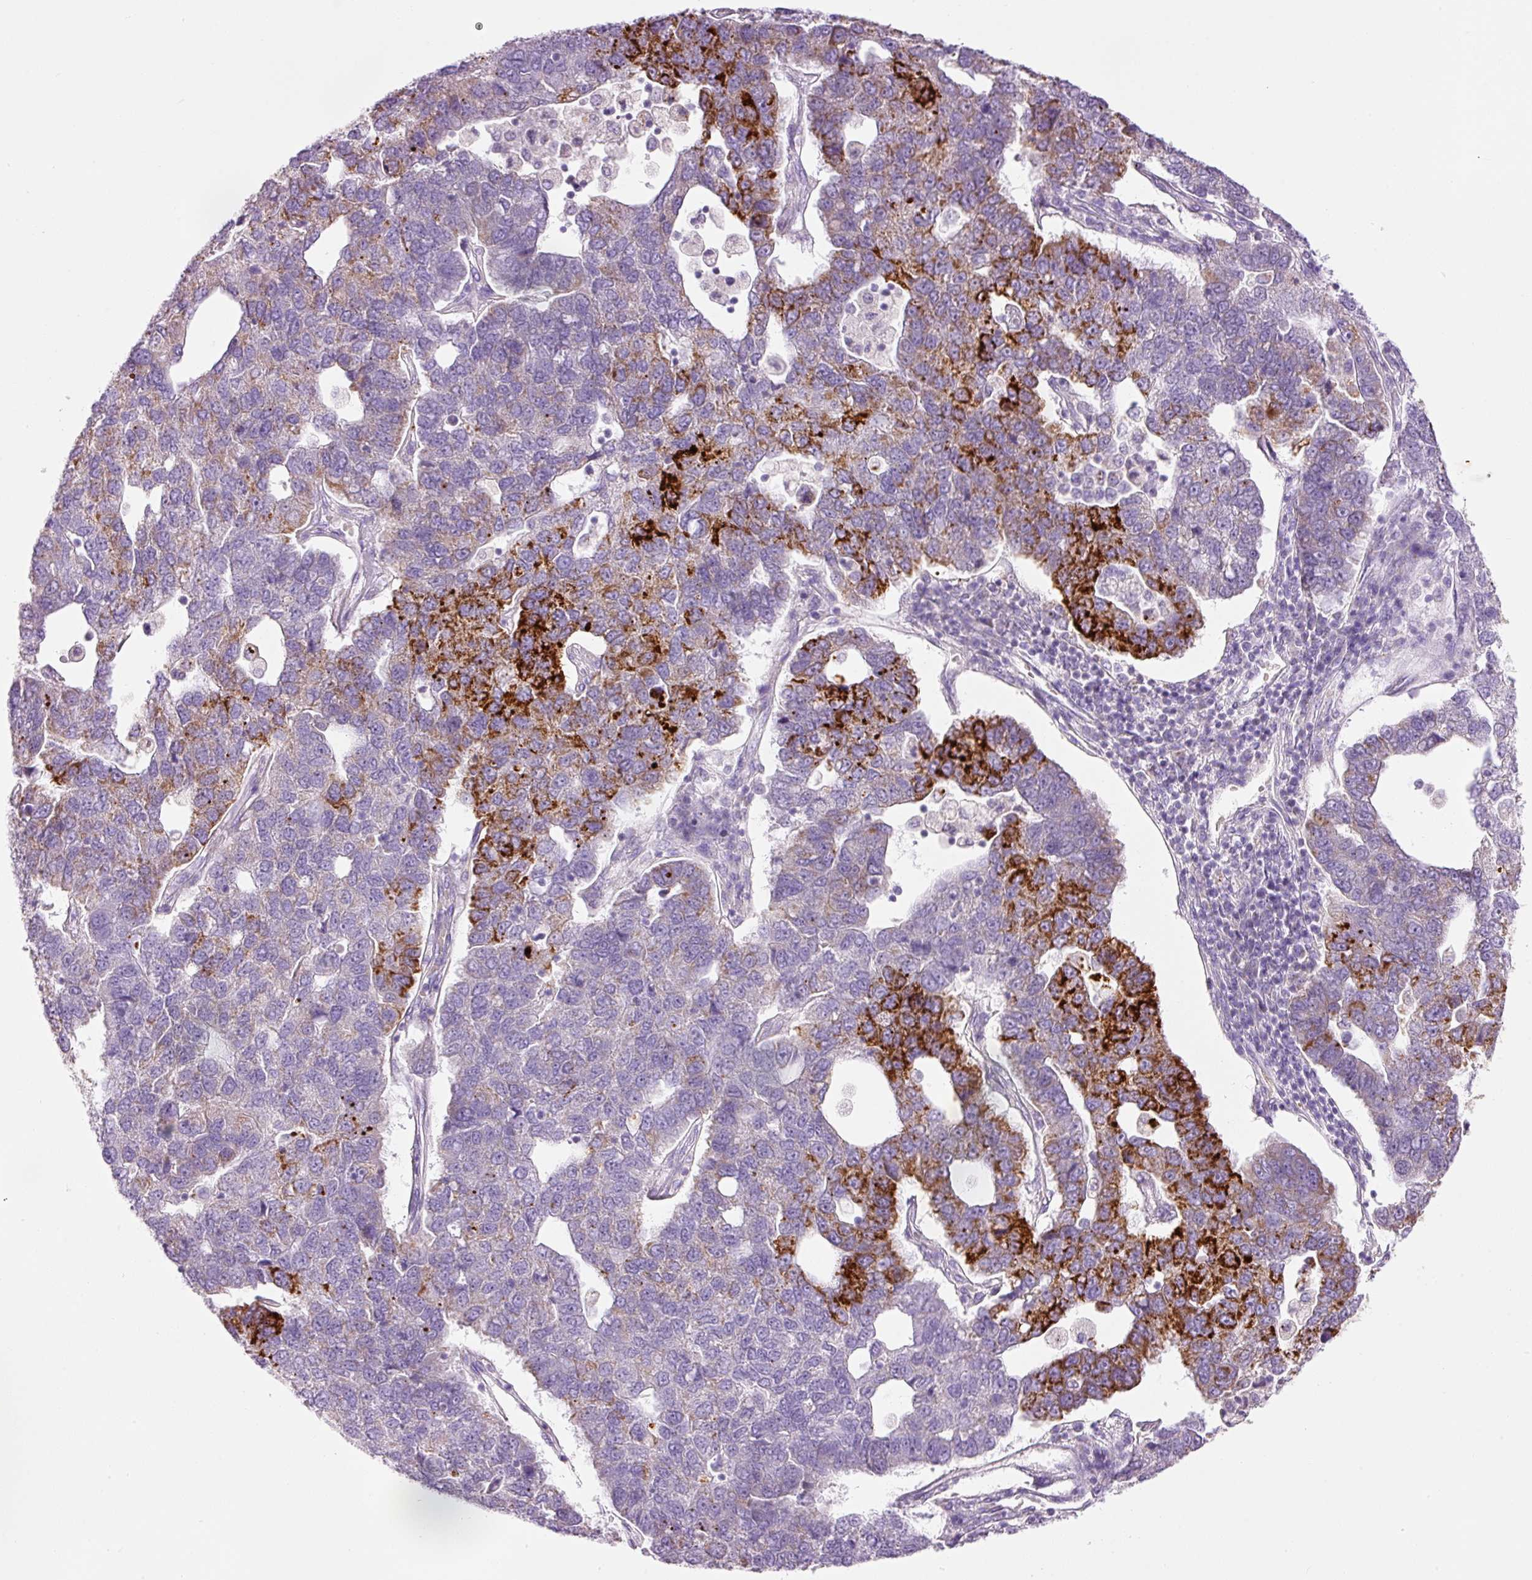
{"staining": {"intensity": "strong", "quantity": "<25%", "location": "cytoplasmic/membranous"}, "tissue": "pancreatic cancer", "cell_type": "Tumor cells", "image_type": "cancer", "snomed": [{"axis": "morphology", "description": "Adenocarcinoma, NOS"}, {"axis": "topography", "description": "Pancreas"}], "caption": "Immunohistochemical staining of pancreatic cancer (adenocarcinoma) exhibits strong cytoplasmic/membranous protein positivity in about <25% of tumor cells. (DAB = brown stain, brightfield microscopy at high magnification).", "gene": "CARD16", "patient": {"sex": "female", "age": 61}}